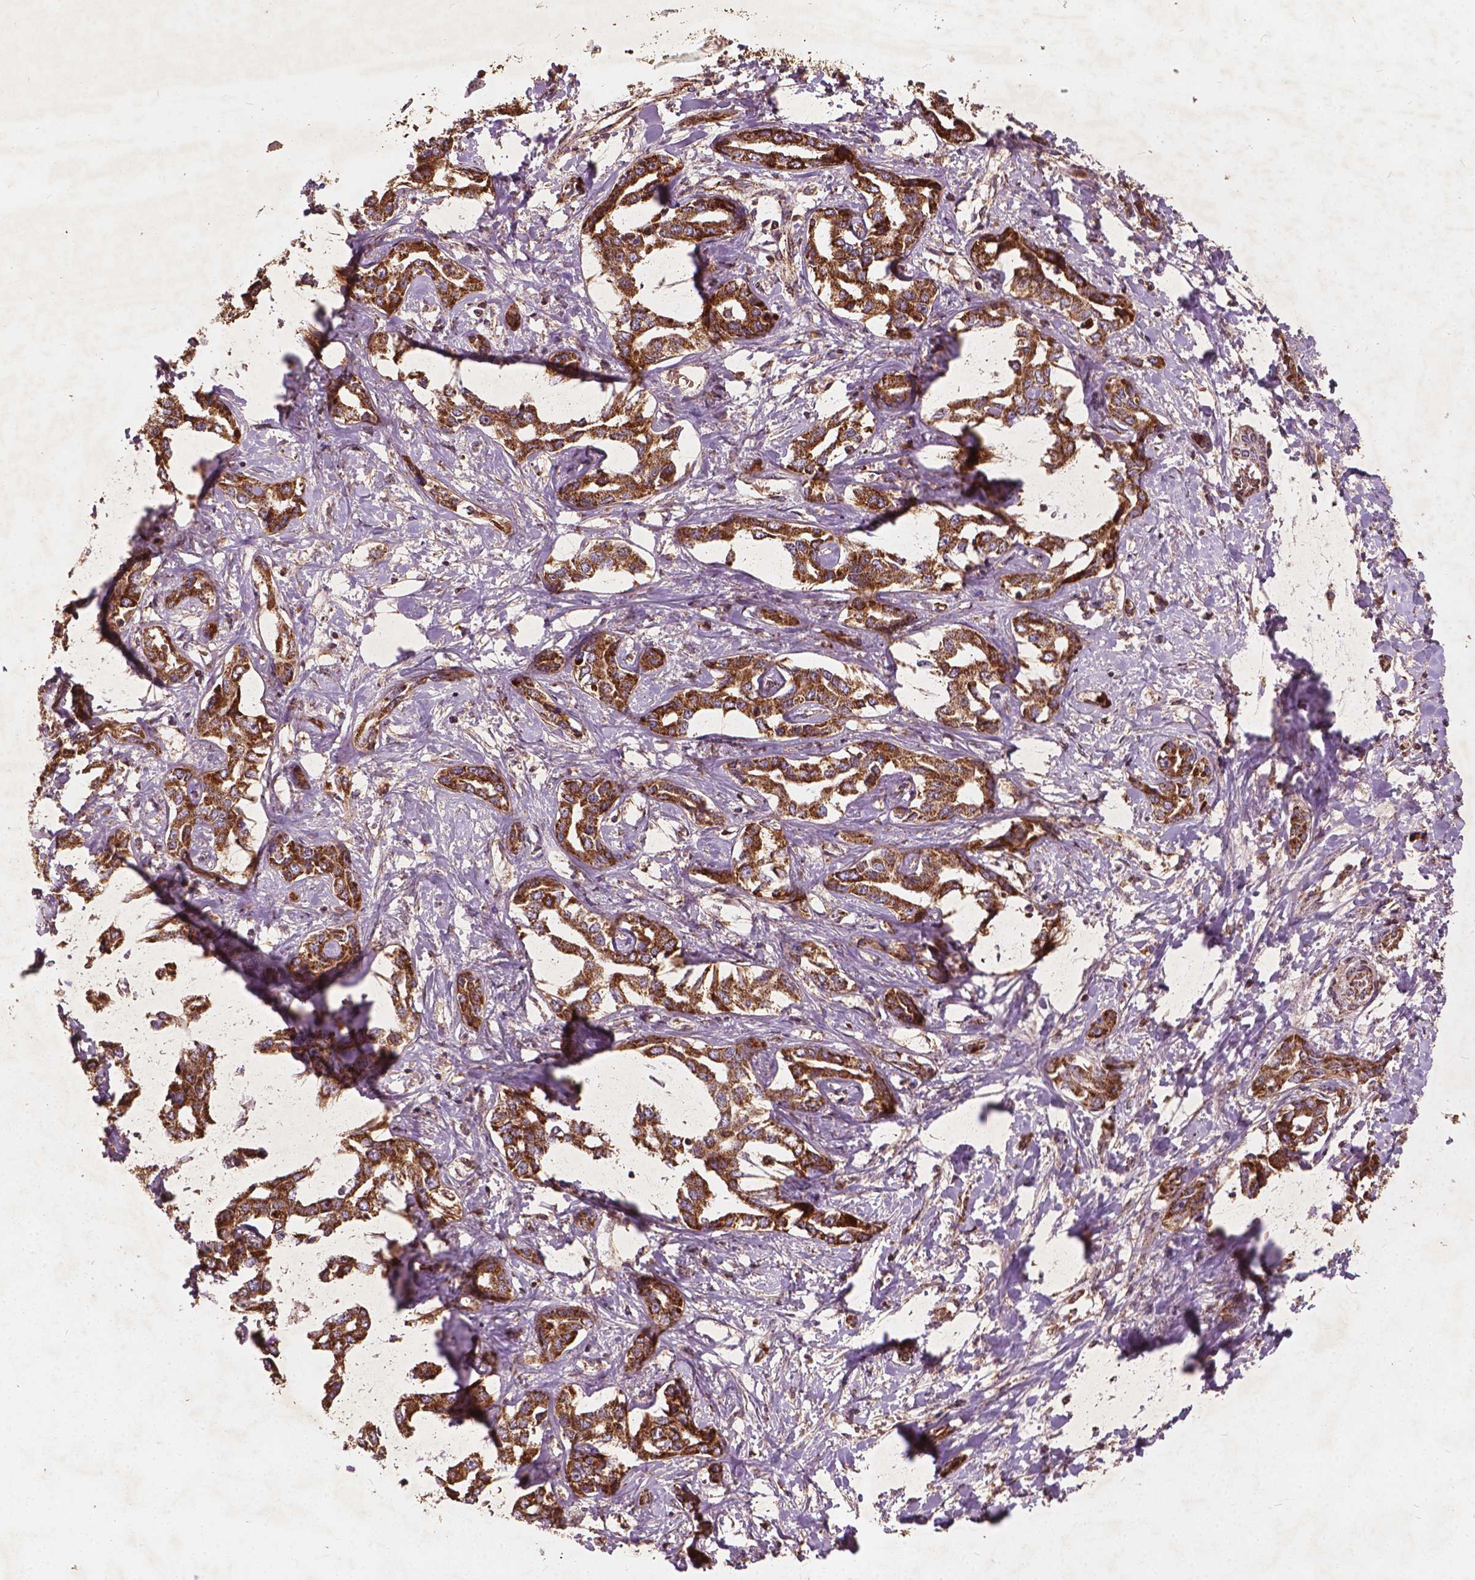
{"staining": {"intensity": "strong", "quantity": ">75%", "location": "cytoplasmic/membranous"}, "tissue": "liver cancer", "cell_type": "Tumor cells", "image_type": "cancer", "snomed": [{"axis": "morphology", "description": "Cholangiocarcinoma"}, {"axis": "topography", "description": "Liver"}], "caption": "Brown immunohistochemical staining in liver cancer shows strong cytoplasmic/membranous staining in approximately >75% of tumor cells. (brown staining indicates protein expression, while blue staining denotes nuclei).", "gene": "UBXN2A", "patient": {"sex": "male", "age": 59}}